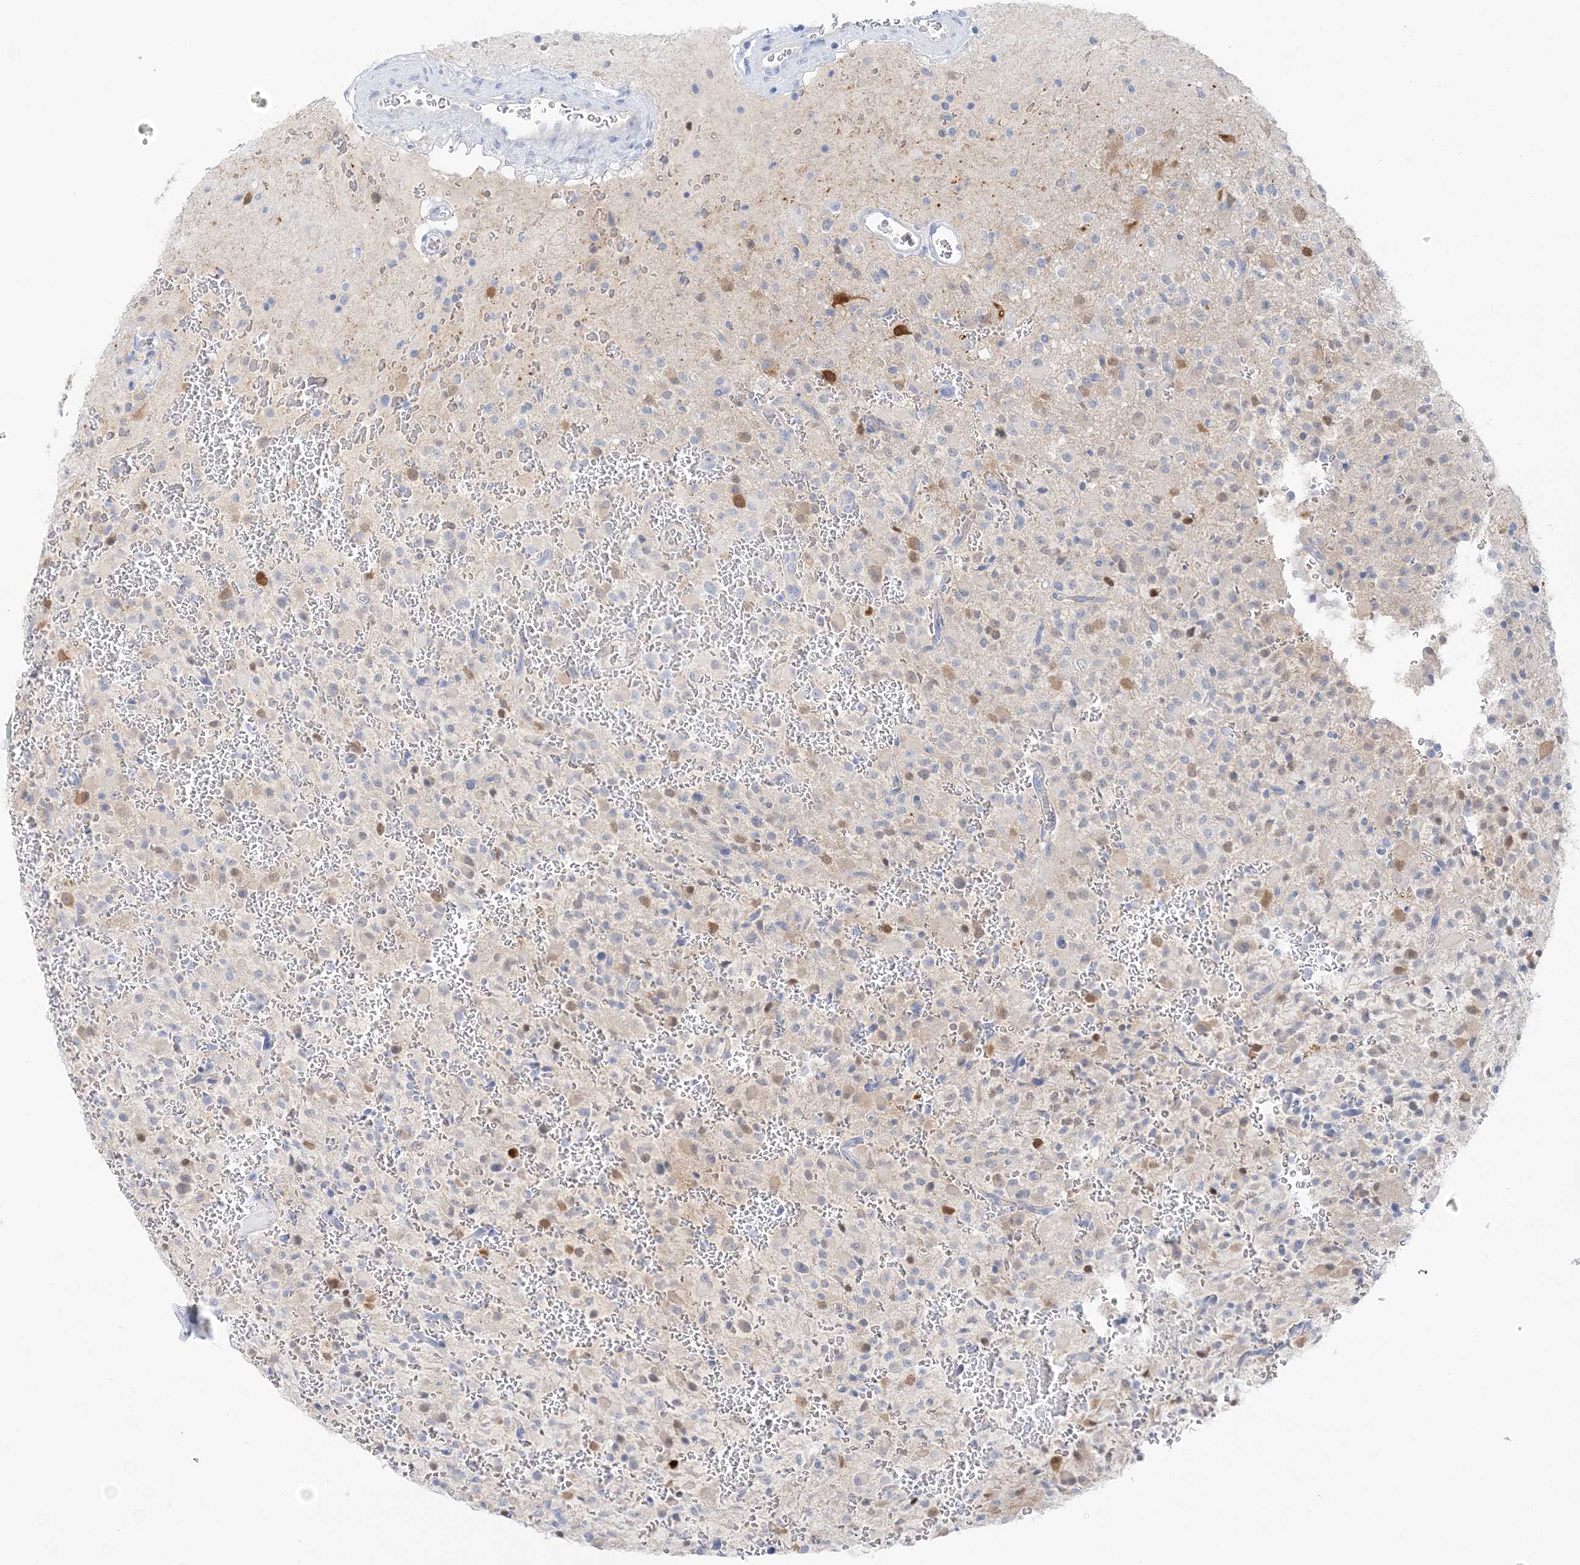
{"staining": {"intensity": "moderate", "quantity": "<25%", "location": "cytoplasmic/membranous,nuclear"}, "tissue": "glioma", "cell_type": "Tumor cells", "image_type": "cancer", "snomed": [{"axis": "morphology", "description": "Glioma, malignant, High grade"}, {"axis": "topography", "description": "Brain"}], "caption": "Moderate cytoplasmic/membranous and nuclear protein expression is appreciated in about <25% of tumor cells in glioma. The protein of interest is shown in brown color, while the nuclei are stained blue.", "gene": "HMGCS1", "patient": {"sex": "male", "age": 34}}